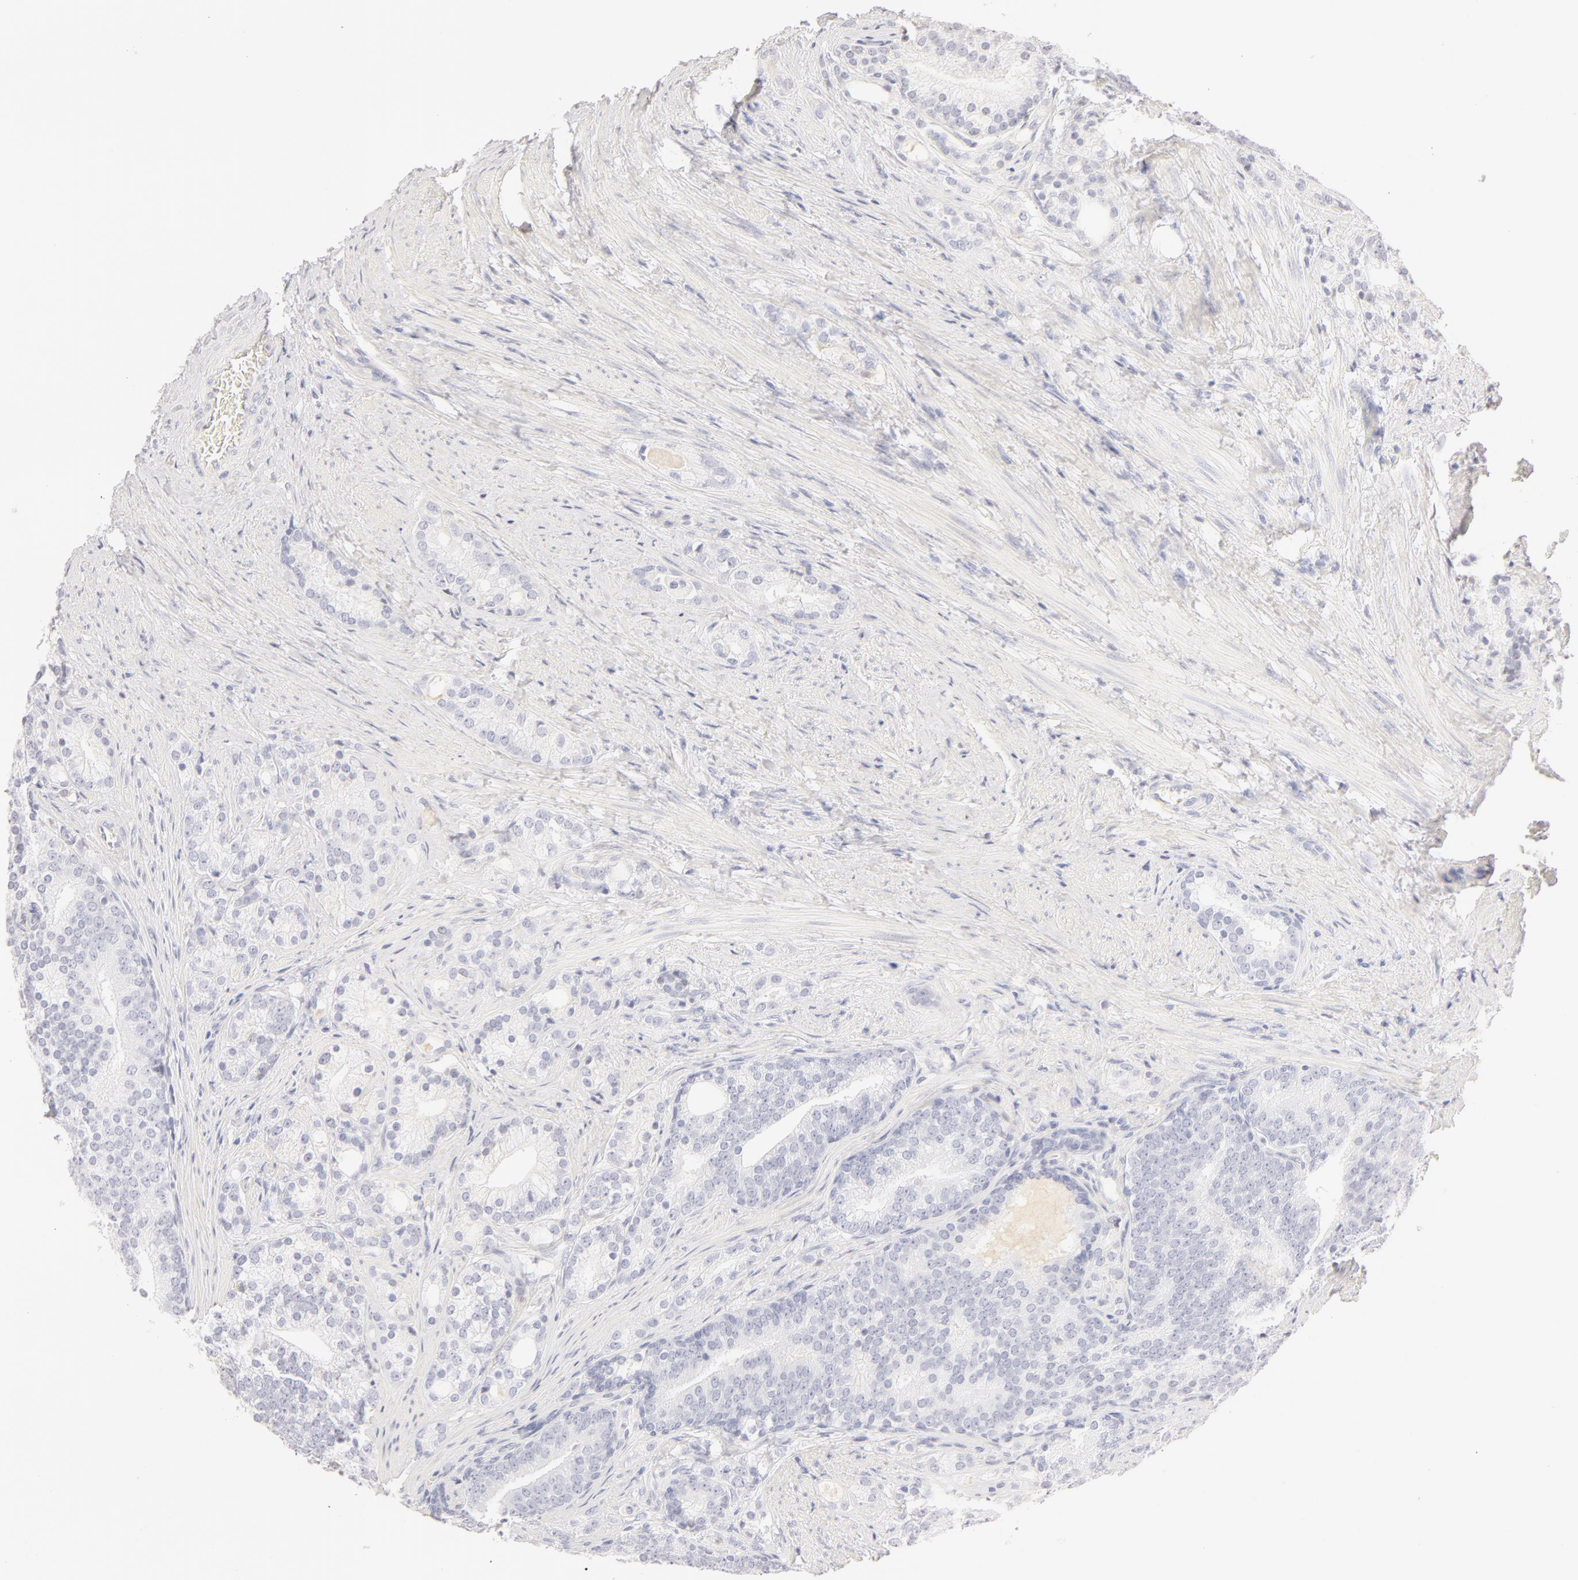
{"staining": {"intensity": "negative", "quantity": "none", "location": "none"}, "tissue": "prostate cancer", "cell_type": "Tumor cells", "image_type": "cancer", "snomed": [{"axis": "morphology", "description": "Adenocarcinoma, Low grade"}, {"axis": "topography", "description": "Prostate"}], "caption": "Immunohistochemistry of human prostate cancer (low-grade adenocarcinoma) displays no positivity in tumor cells.", "gene": "LGALS7B", "patient": {"sex": "male", "age": 71}}